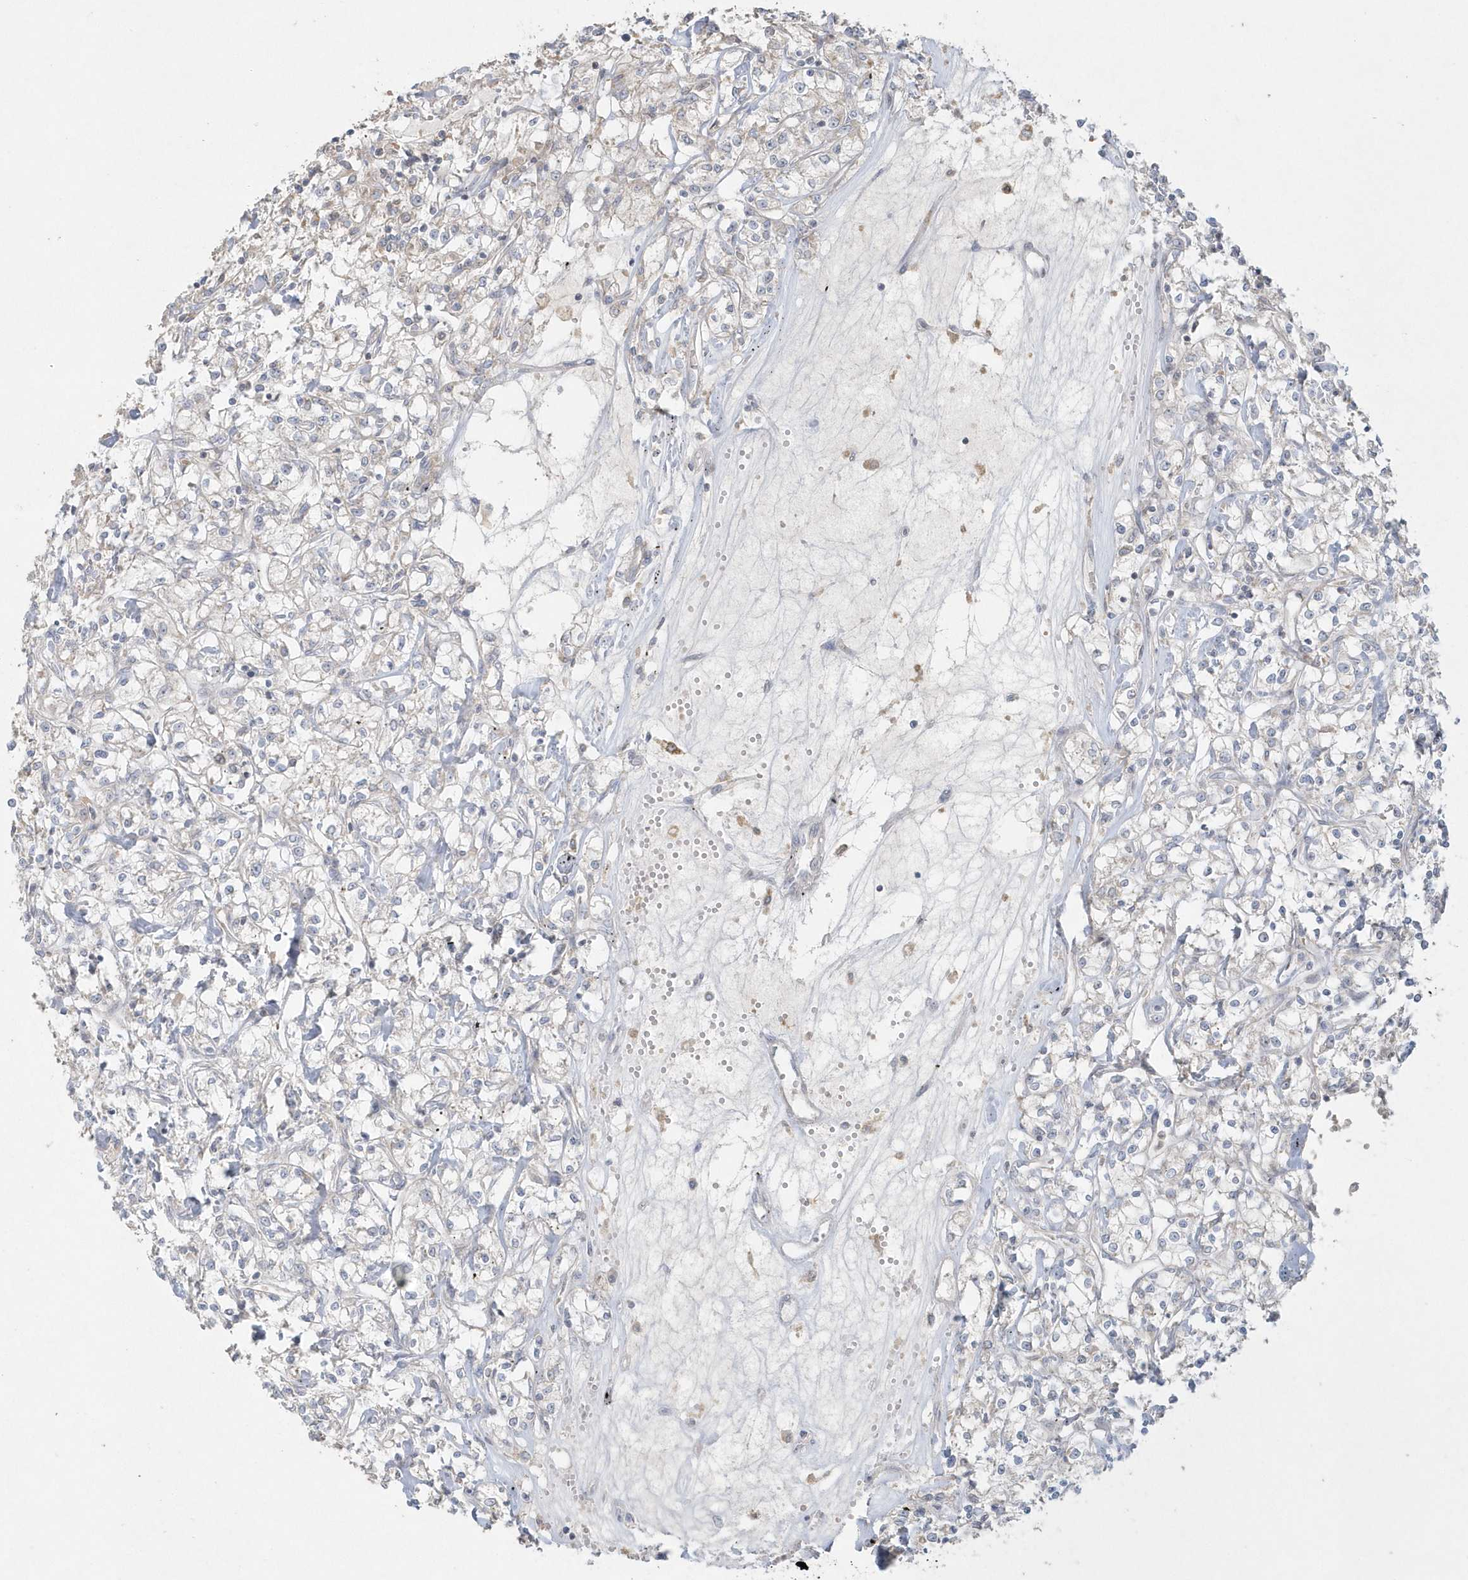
{"staining": {"intensity": "negative", "quantity": "none", "location": "none"}, "tissue": "renal cancer", "cell_type": "Tumor cells", "image_type": "cancer", "snomed": [{"axis": "morphology", "description": "Adenocarcinoma, NOS"}, {"axis": "topography", "description": "Kidney"}], "caption": "Immunohistochemistry (IHC) of renal cancer shows no expression in tumor cells.", "gene": "BLTP3A", "patient": {"sex": "female", "age": 59}}